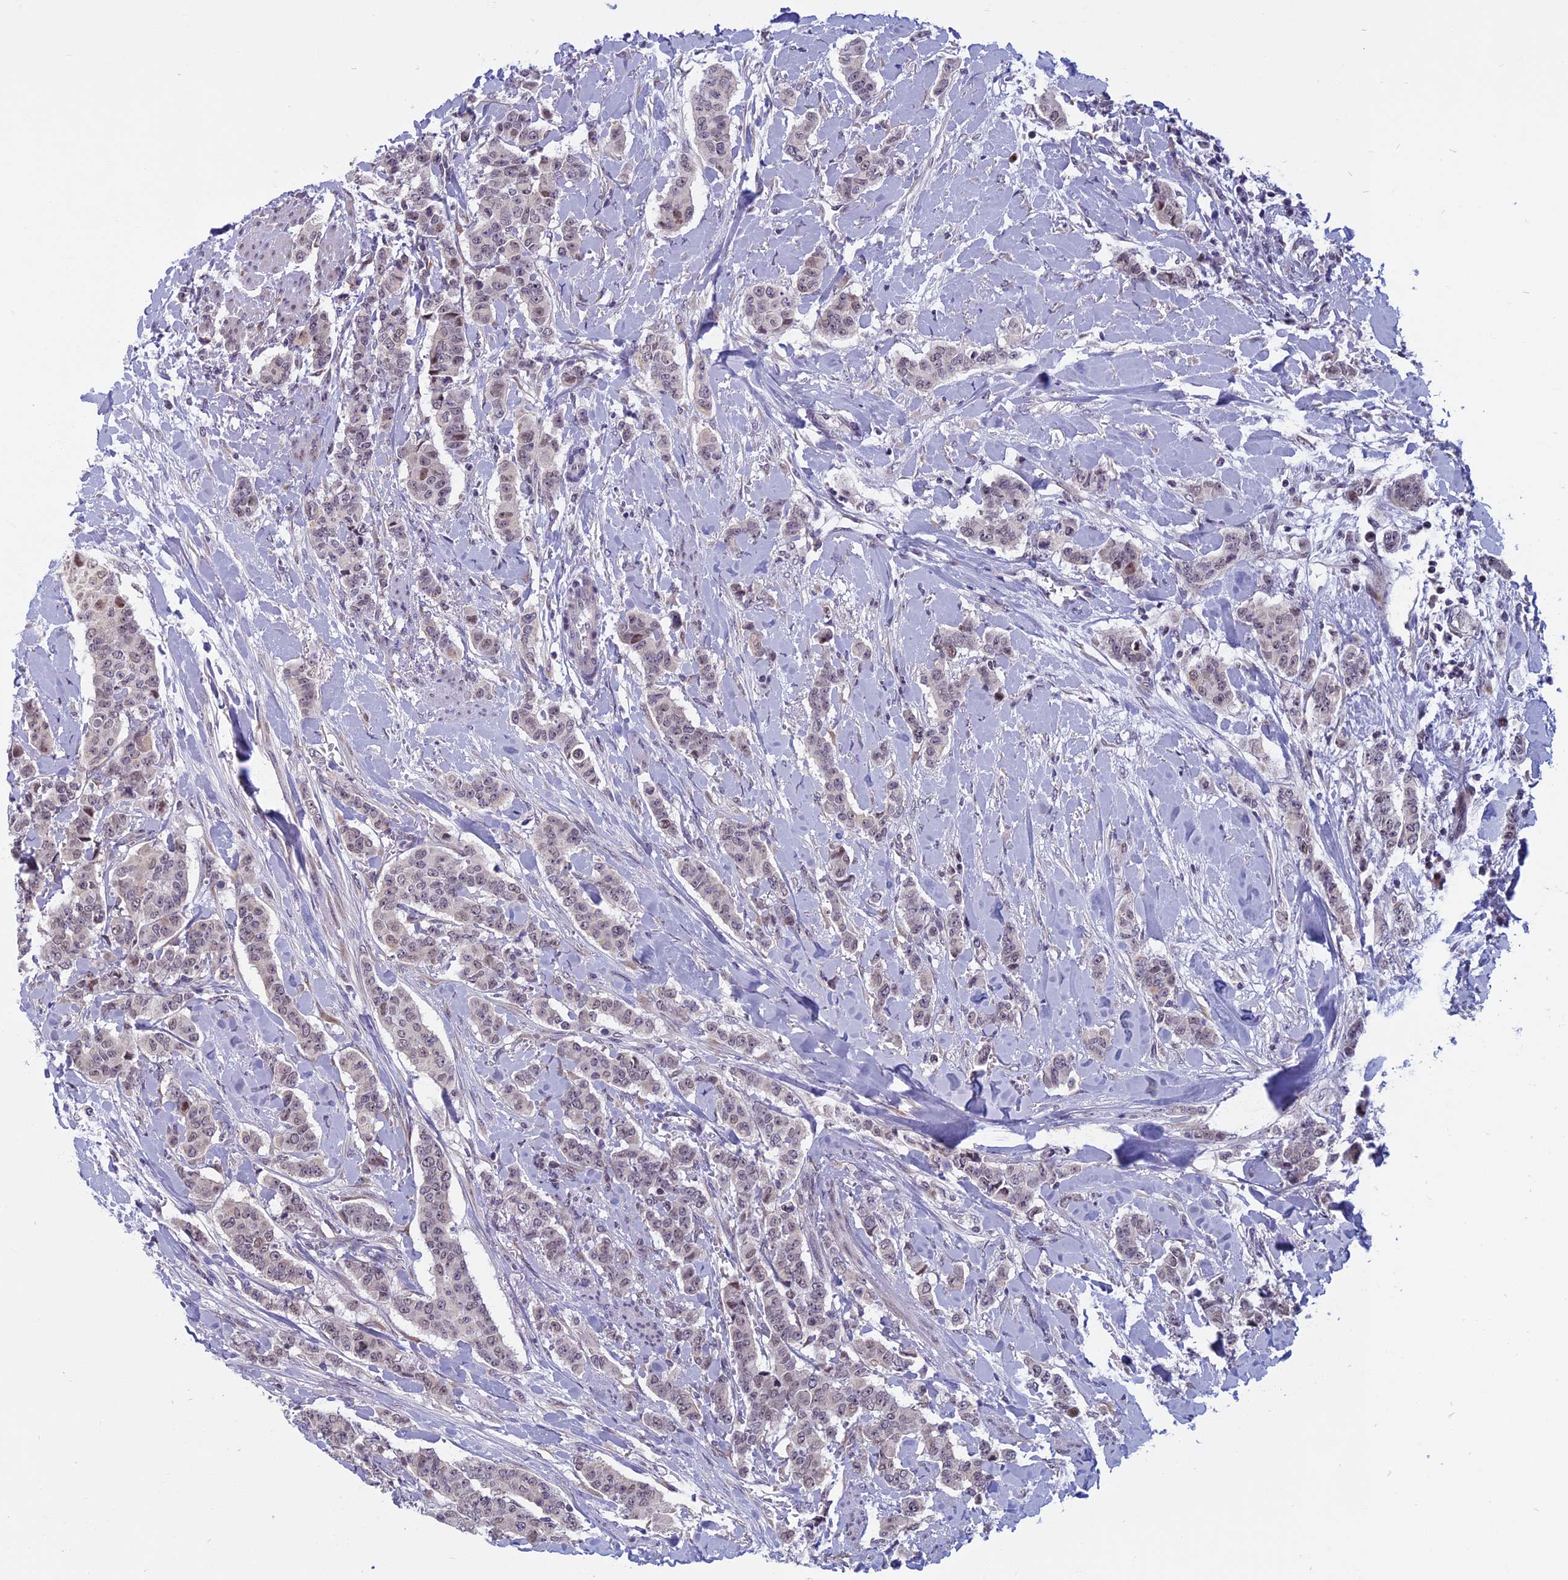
{"staining": {"intensity": "negative", "quantity": "none", "location": "none"}, "tissue": "breast cancer", "cell_type": "Tumor cells", "image_type": "cancer", "snomed": [{"axis": "morphology", "description": "Duct carcinoma"}, {"axis": "topography", "description": "Breast"}], "caption": "IHC histopathology image of intraductal carcinoma (breast) stained for a protein (brown), which reveals no expression in tumor cells.", "gene": "CCDC113", "patient": {"sex": "female", "age": 40}}